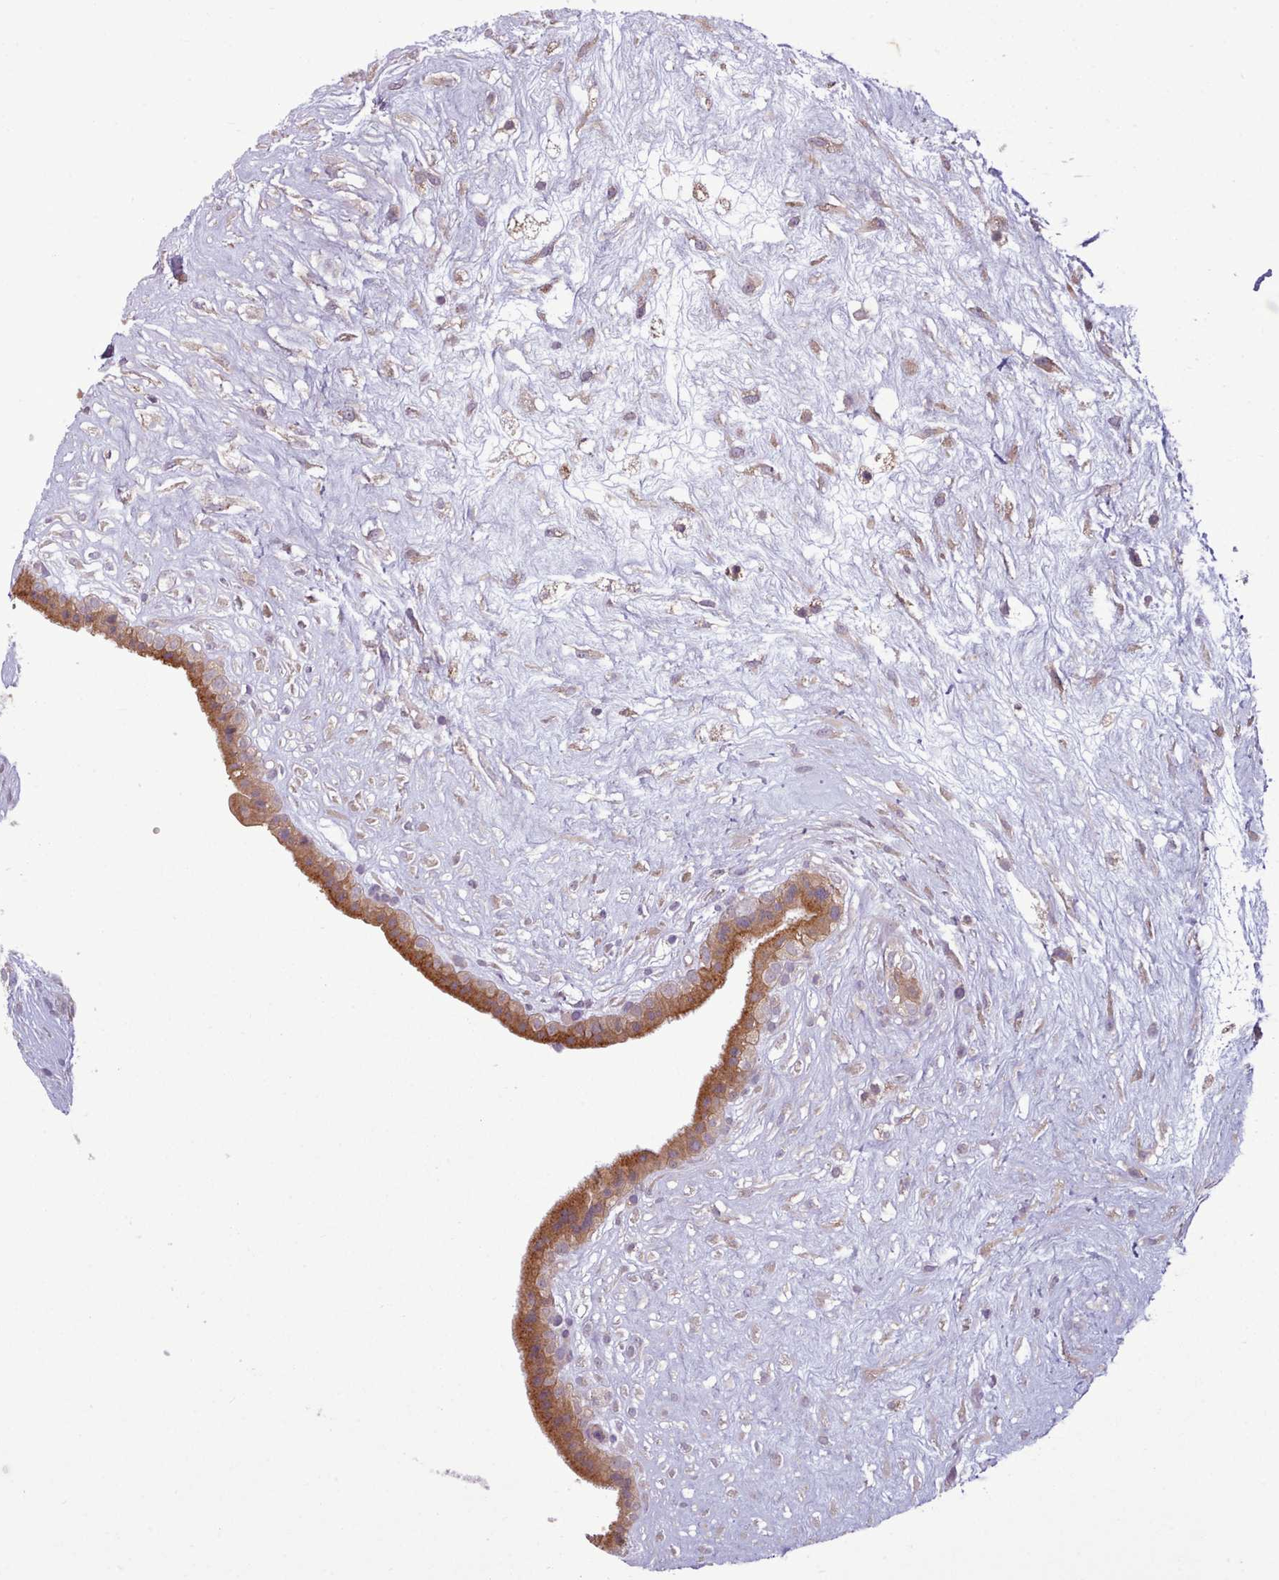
{"staining": {"intensity": "strong", "quantity": "<25%", "location": "cytoplasmic/membranous"}, "tissue": "placenta", "cell_type": "Decidual cells", "image_type": "normal", "snomed": [{"axis": "morphology", "description": "Normal tissue, NOS"}, {"axis": "topography", "description": "Placenta"}], "caption": "Immunohistochemistry (IHC) (DAB) staining of benign human placenta reveals strong cytoplasmic/membranous protein staining in about <25% of decidual cells.", "gene": "NMRK1", "patient": {"sex": "female", "age": 18}}